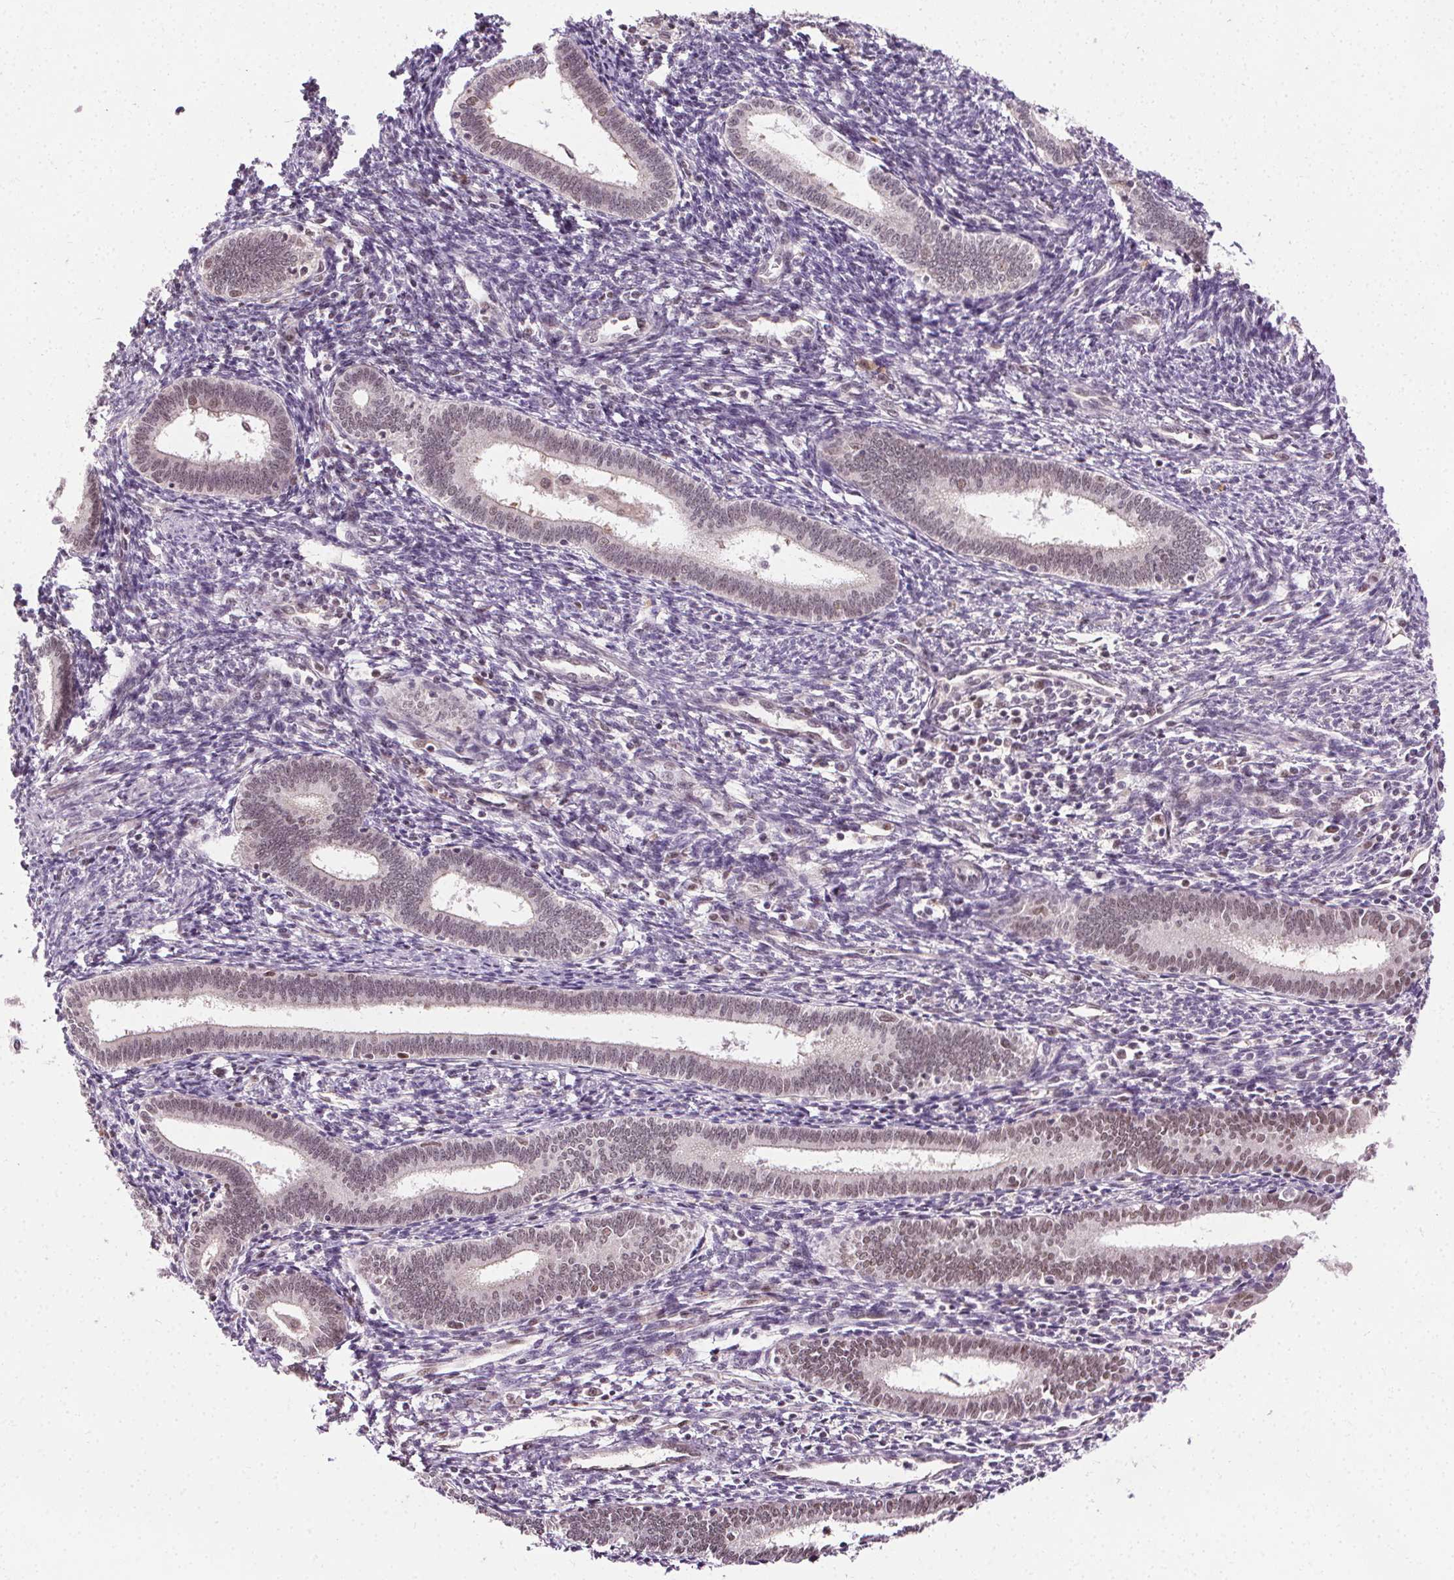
{"staining": {"intensity": "negative", "quantity": "none", "location": "none"}, "tissue": "endometrium", "cell_type": "Cells in endometrial stroma", "image_type": "normal", "snomed": [{"axis": "morphology", "description": "Normal tissue, NOS"}, {"axis": "topography", "description": "Endometrium"}], "caption": "The photomicrograph exhibits no staining of cells in endometrial stroma in unremarkable endometrium. The staining is performed using DAB (3,3'-diaminobenzidine) brown chromogen with nuclei counter-stained in using hematoxylin.", "gene": "MED6", "patient": {"sex": "female", "age": 41}}